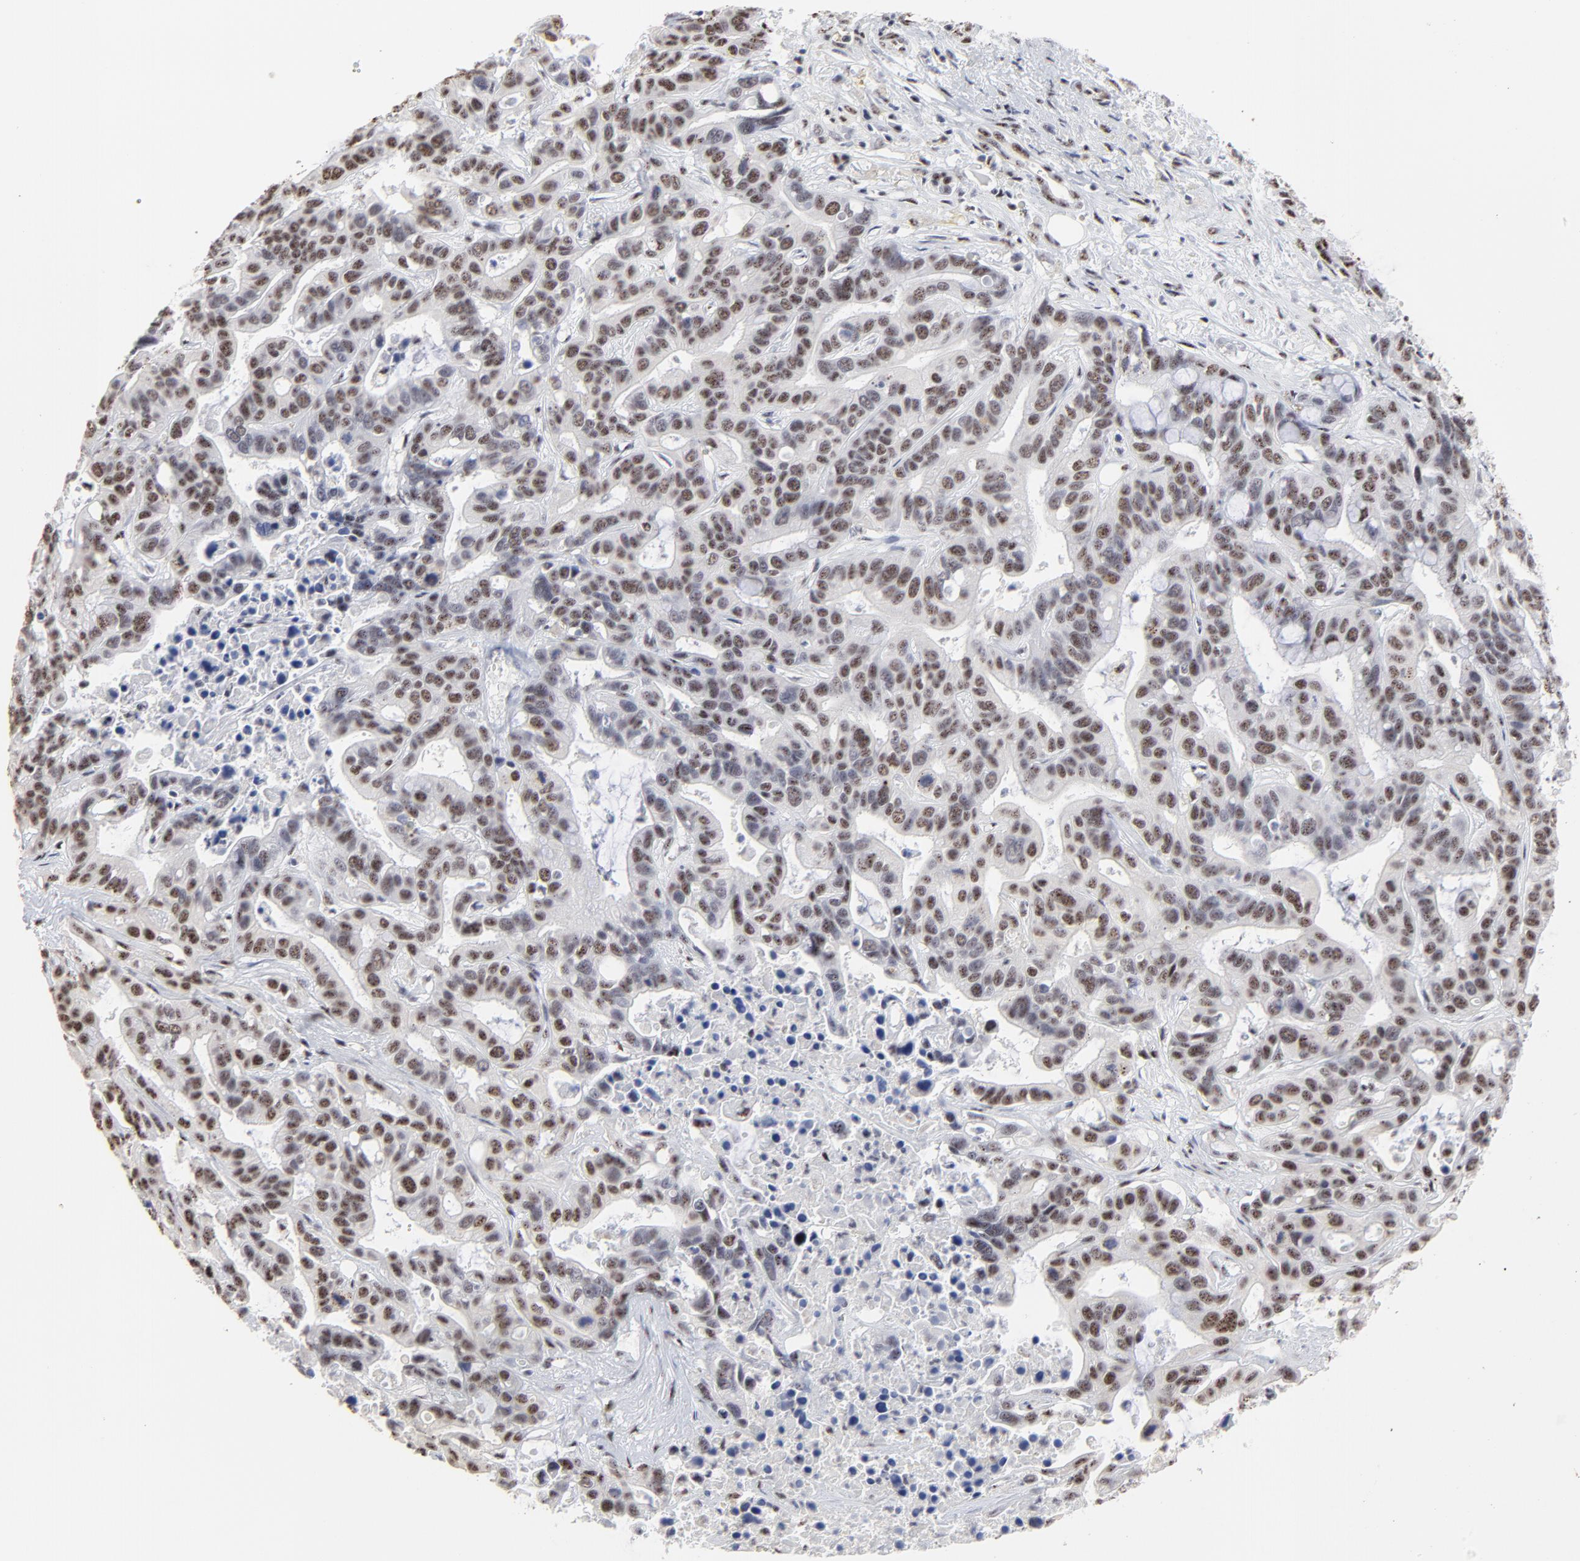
{"staining": {"intensity": "weak", "quantity": "25%-75%", "location": "nuclear"}, "tissue": "liver cancer", "cell_type": "Tumor cells", "image_type": "cancer", "snomed": [{"axis": "morphology", "description": "Cholangiocarcinoma"}, {"axis": "topography", "description": "Liver"}], "caption": "The immunohistochemical stain shows weak nuclear staining in tumor cells of liver cancer (cholangiocarcinoma) tissue. The protein of interest is shown in brown color, while the nuclei are stained blue.", "gene": "MBD4", "patient": {"sex": "female", "age": 65}}